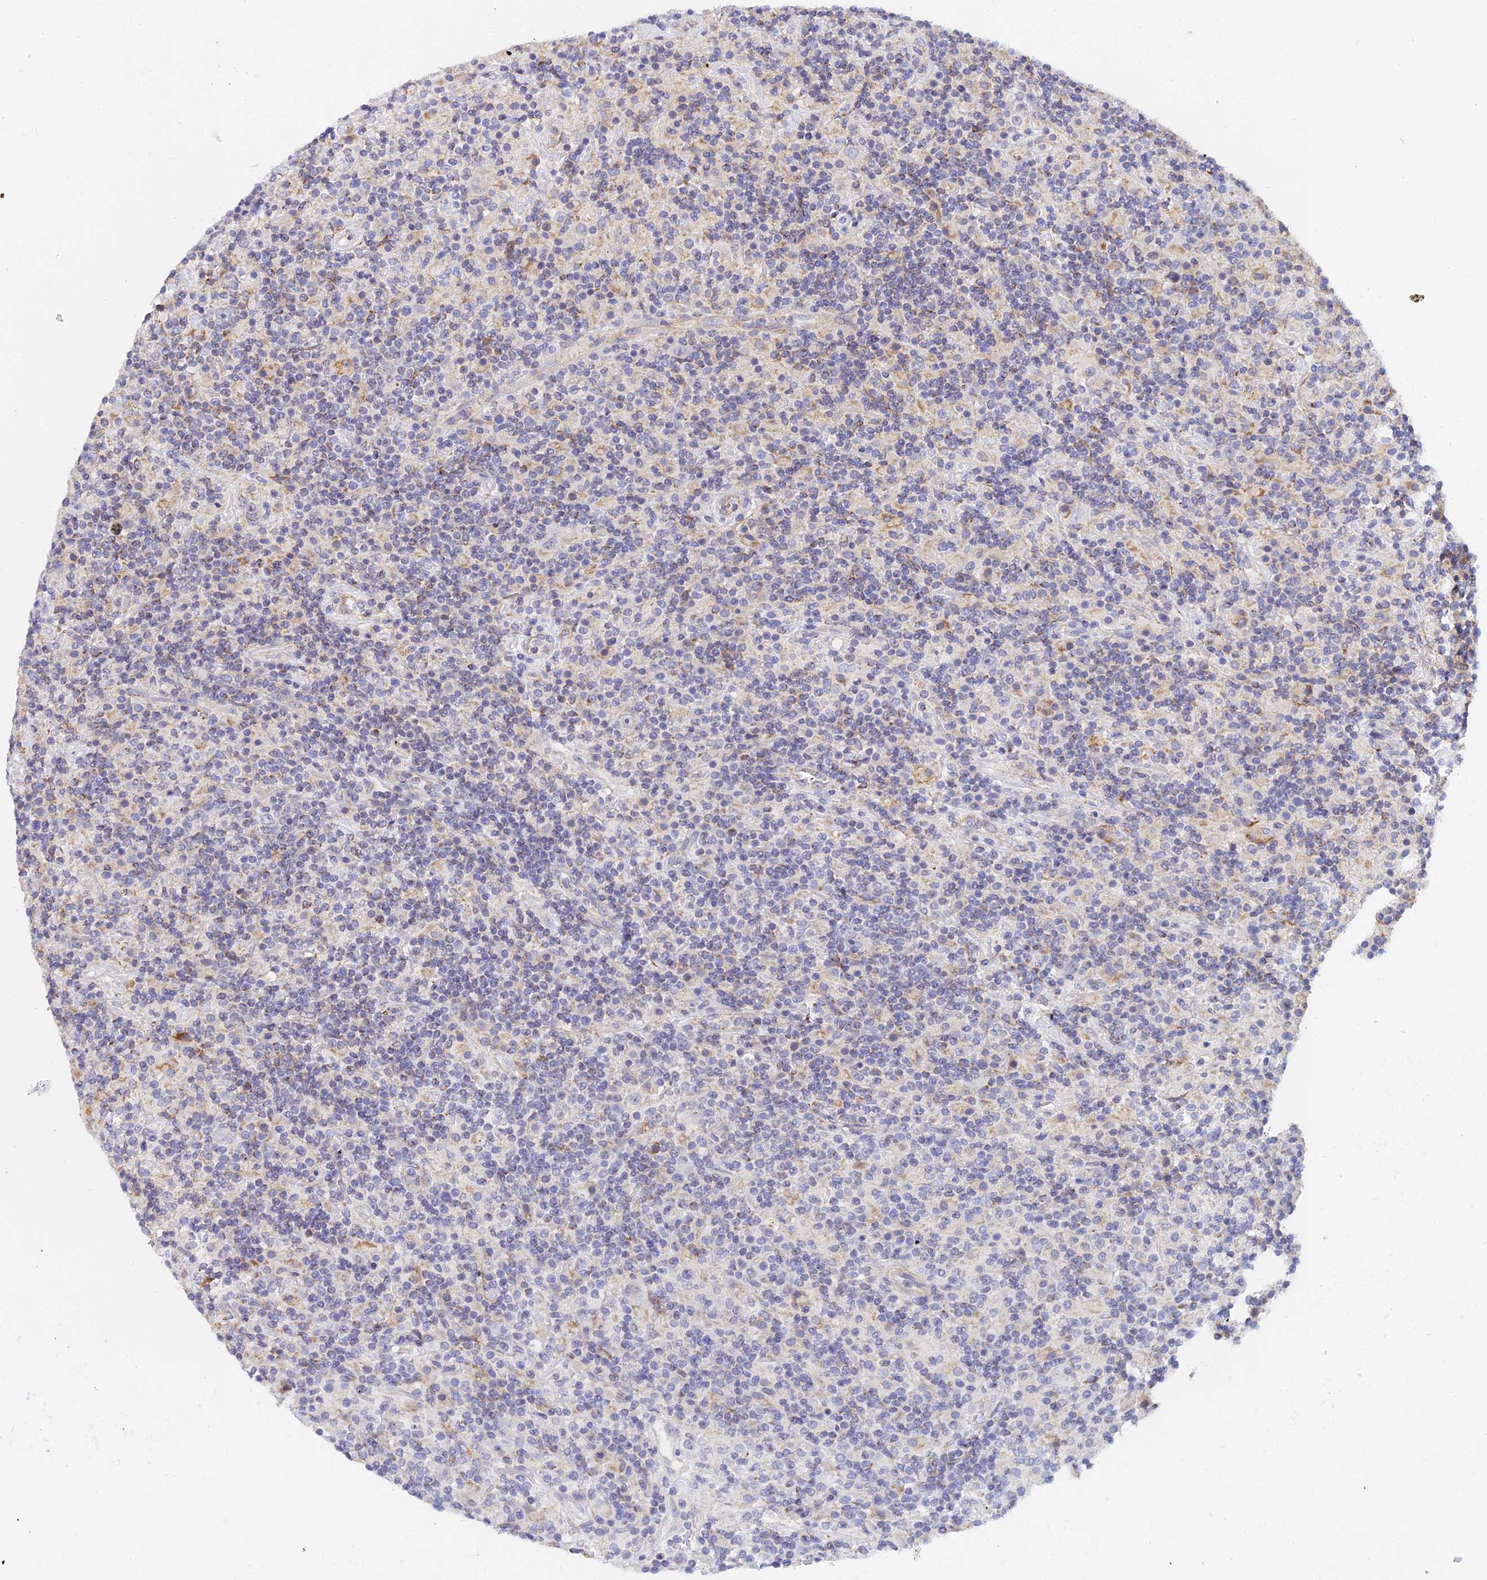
{"staining": {"intensity": "negative", "quantity": "none", "location": "none"}, "tissue": "lymphoma", "cell_type": "Tumor cells", "image_type": "cancer", "snomed": [{"axis": "morphology", "description": "Hodgkin's disease, NOS"}, {"axis": "topography", "description": "Lymph node"}], "caption": "DAB (3,3'-diaminobenzidine) immunohistochemical staining of Hodgkin's disease displays no significant expression in tumor cells. (DAB IHC, high magnification).", "gene": "ACOT2", "patient": {"sex": "male", "age": 70}}